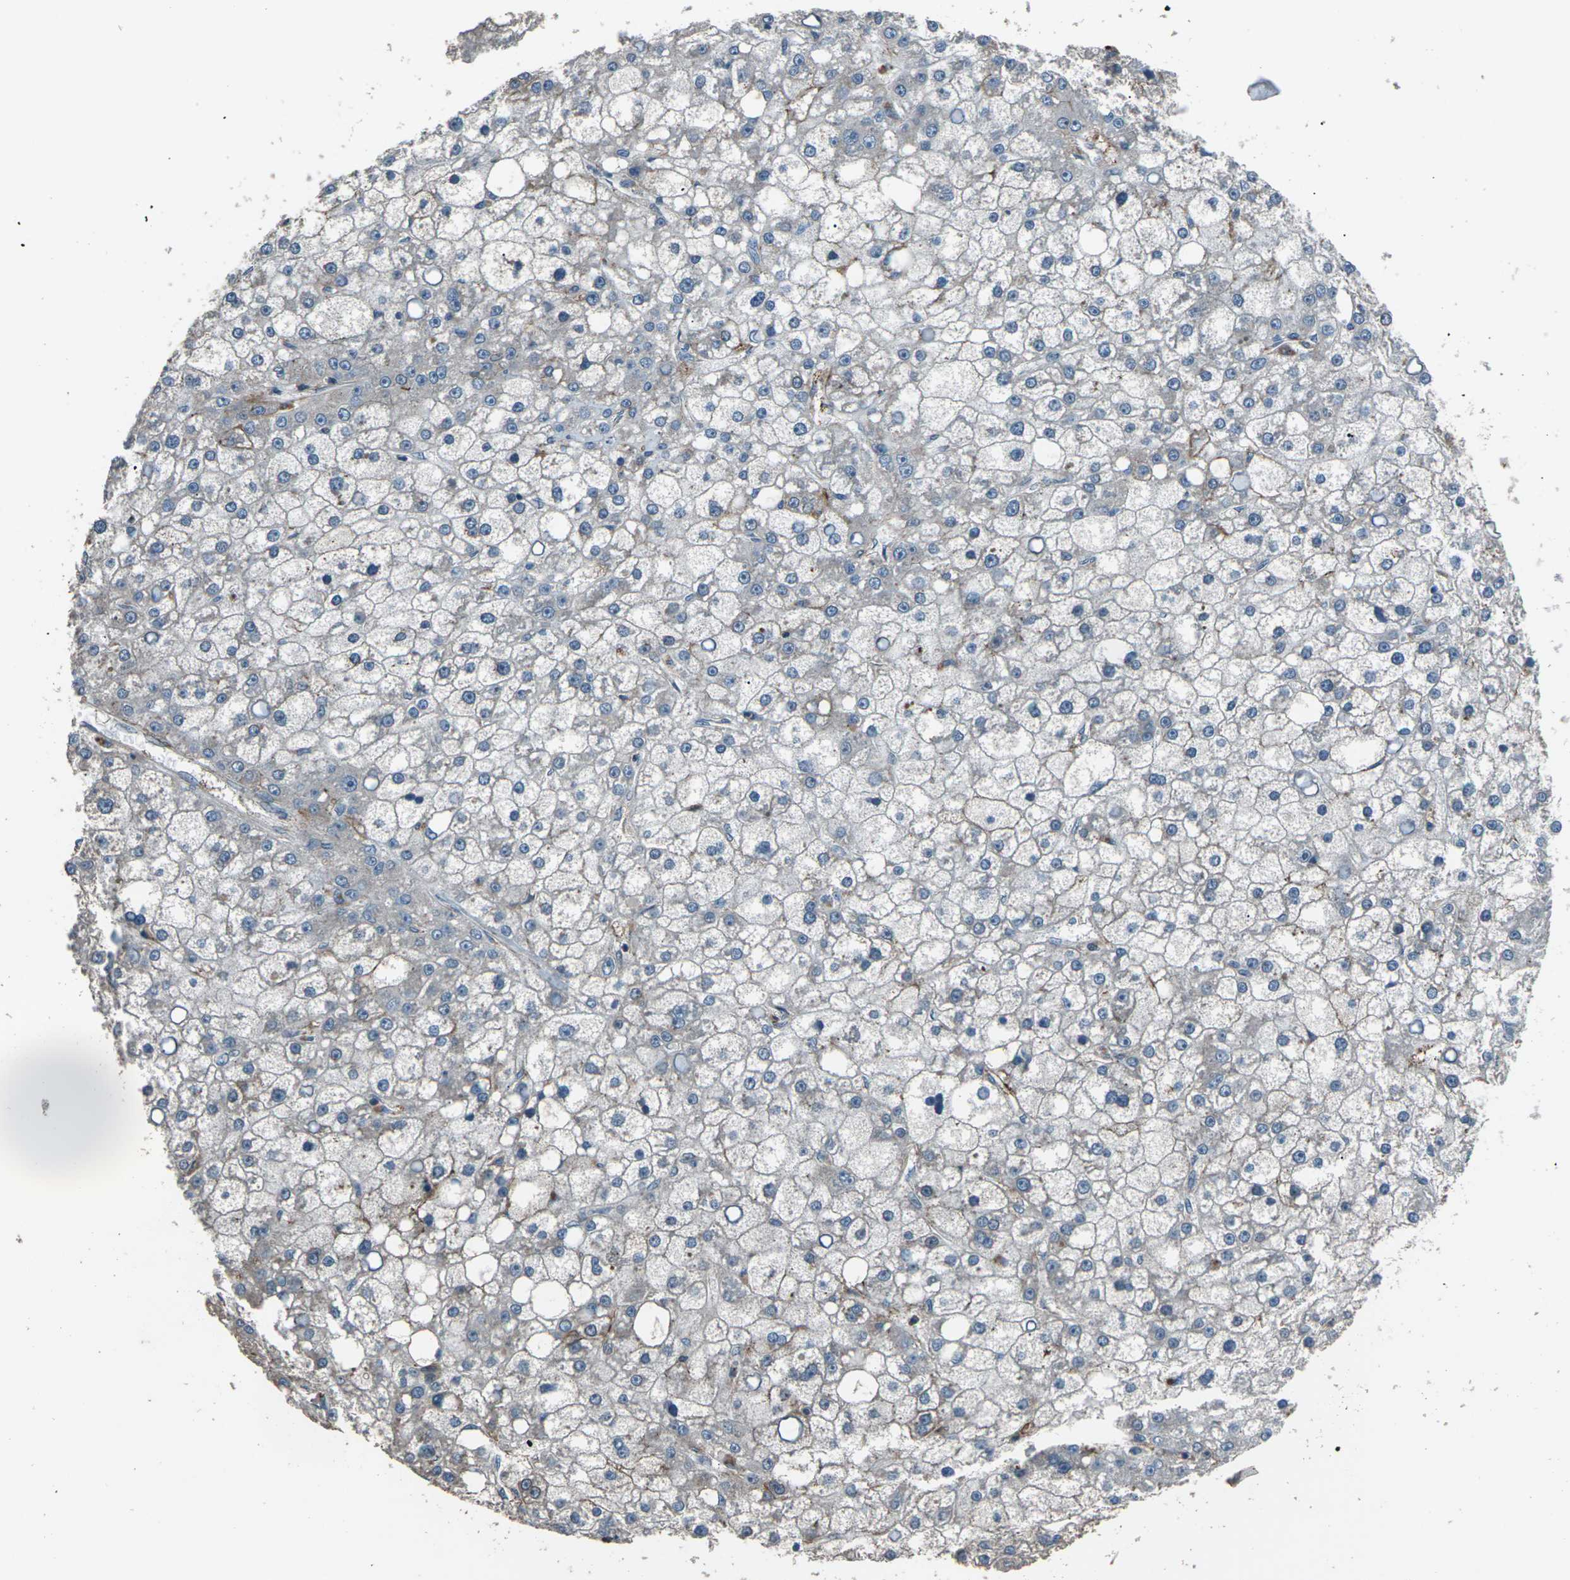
{"staining": {"intensity": "negative", "quantity": "none", "location": "none"}, "tissue": "liver cancer", "cell_type": "Tumor cells", "image_type": "cancer", "snomed": [{"axis": "morphology", "description": "Carcinoma, Hepatocellular, NOS"}, {"axis": "topography", "description": "Liver"}], "caption": "DAB immunohistochemical staining of human liver cancer reveals no significant expression in tumor cells.", "gene": "CMTM4", "patient": {"sex": "male", "age": 67}}